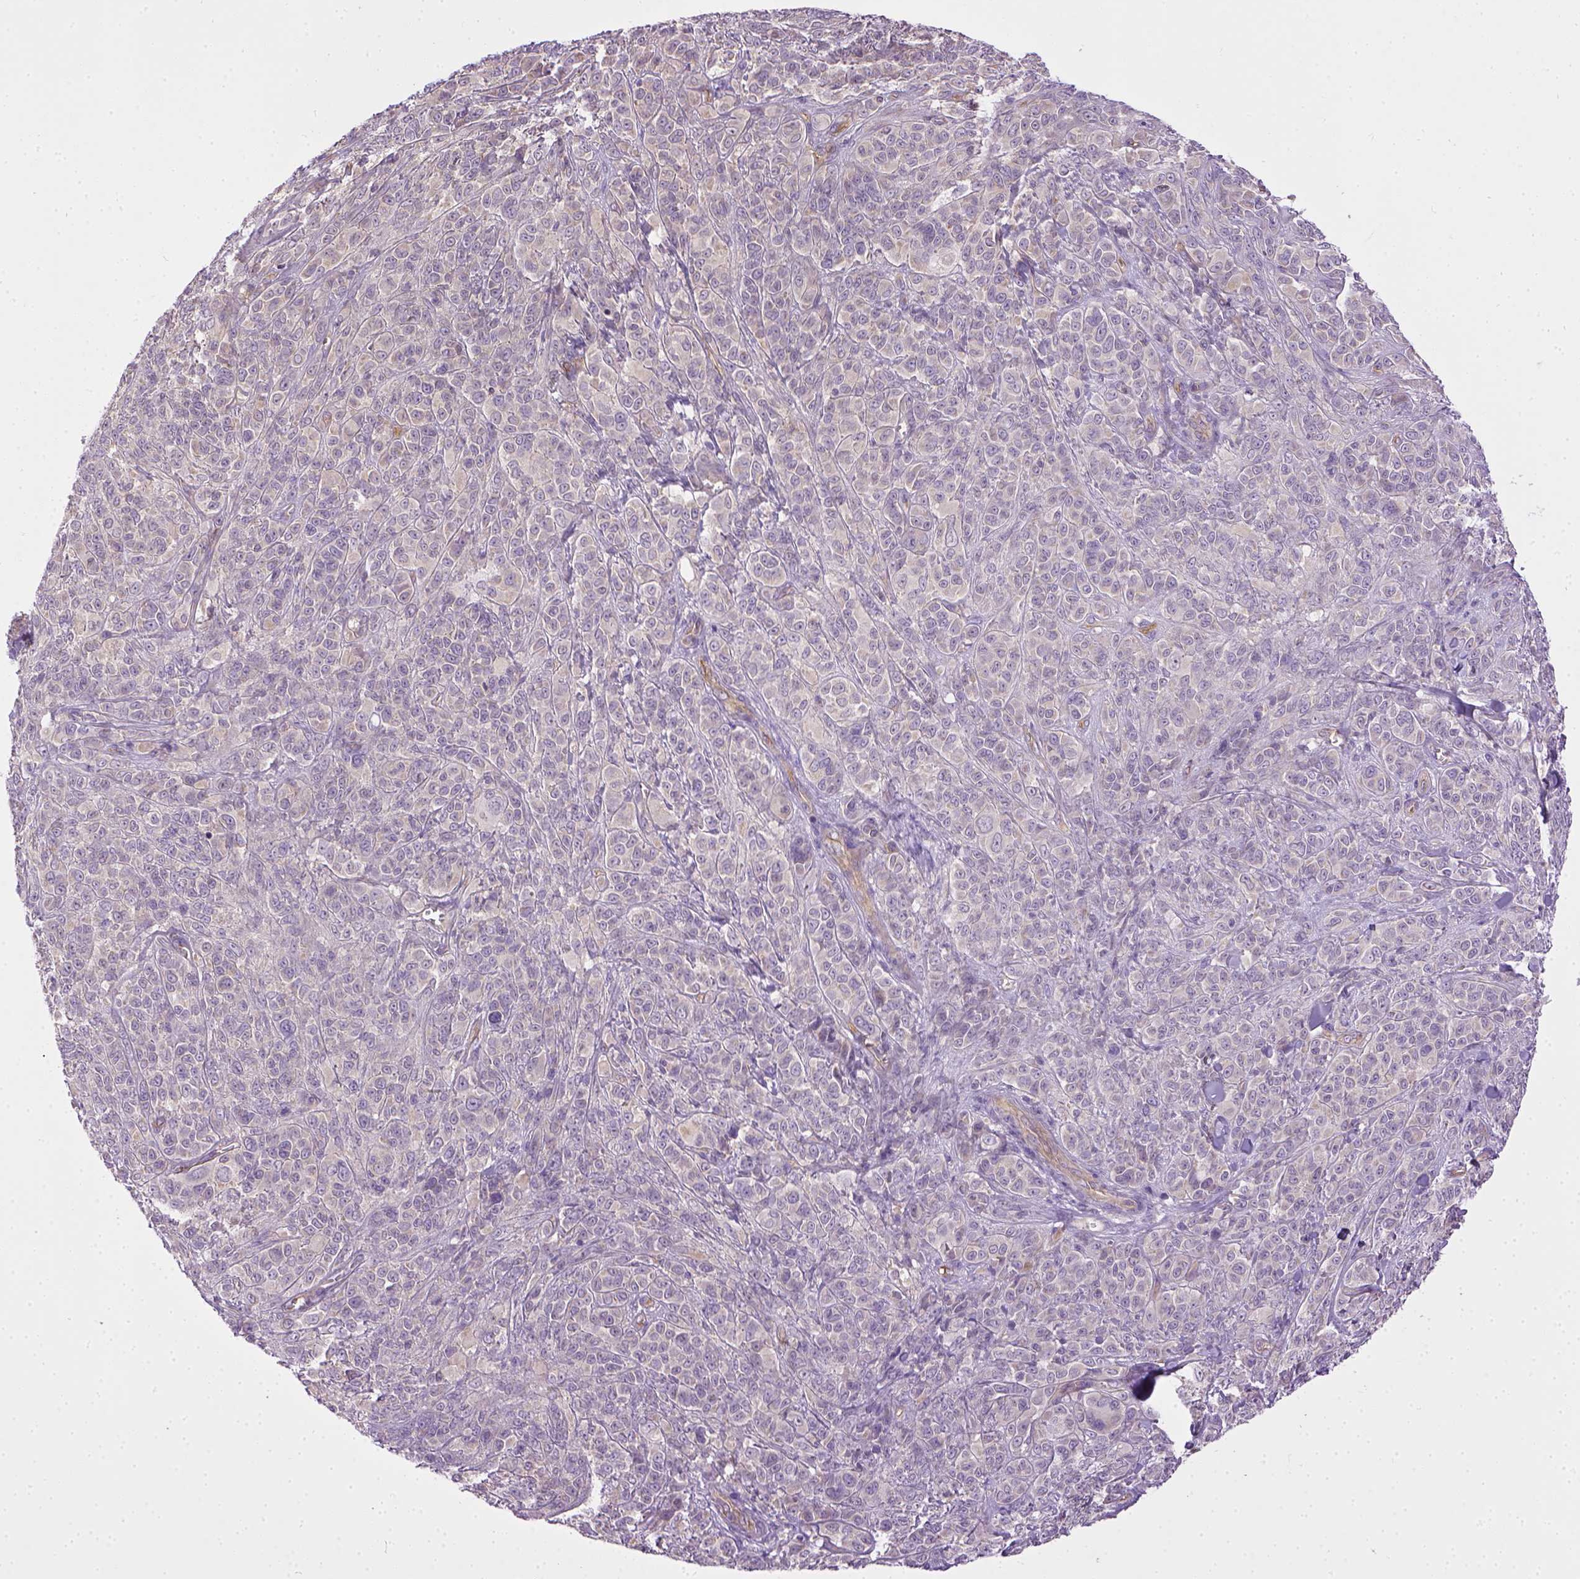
{"staining": {"intensity": "negative", "quantity": "none", "location": "none"}, "tissue": "melanoma", "cell_type": "Tumor cells", "image_type": "cancer", "snomed": [{"axis": "morphology", "description": "Malignant melanoma, NOS"}, {"axis": "topography", "description": "Skin"}], "caption": "Malignant melanoma was stained to show a protein in brown. There is no significant expression in tumor cells.", "gene": "ENG", "patient": {"sex": "female", "age": 87}}